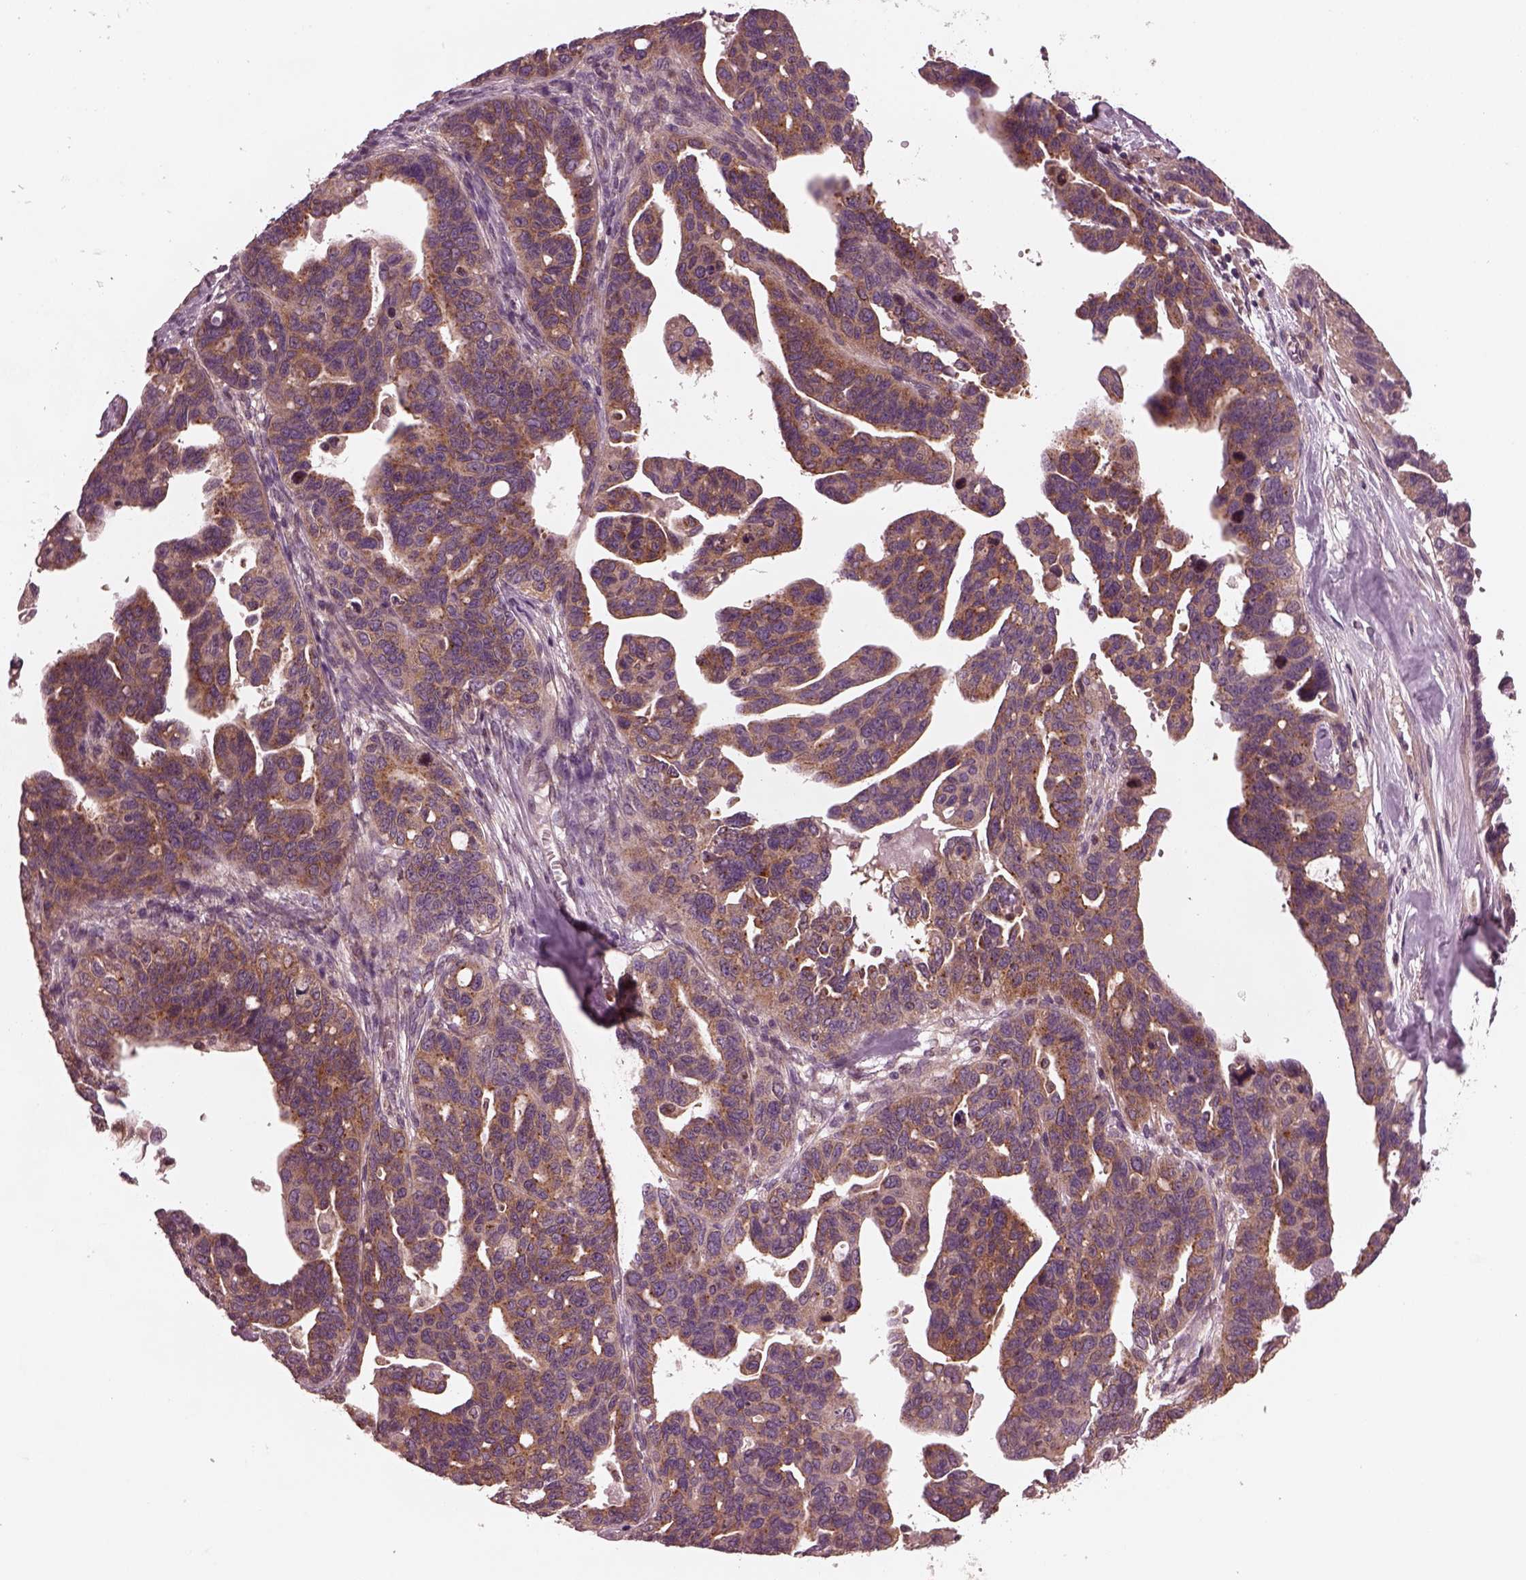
{"staining": {"intensity": "moderate", "quantity": ">75%", "location": "cytoplasmic/membranous"}, "tissue": "ovarian cancer", "cell_type": "Tumor cells", "image_type": "cancer", "snomed": [{"axis": "morphology", "description": "Cystadenocarcinoma, serous, NOS"}, {"axis": "topography", "description": "Ovary"}], "caption": "Protein analysis of ovarian cancer tissue displays moderate cytoplasmic/membranous positivity in approximately >75% of tumor cells.", "gene": "TUBG1", "patient": {"sex": "female", "age": 69}}